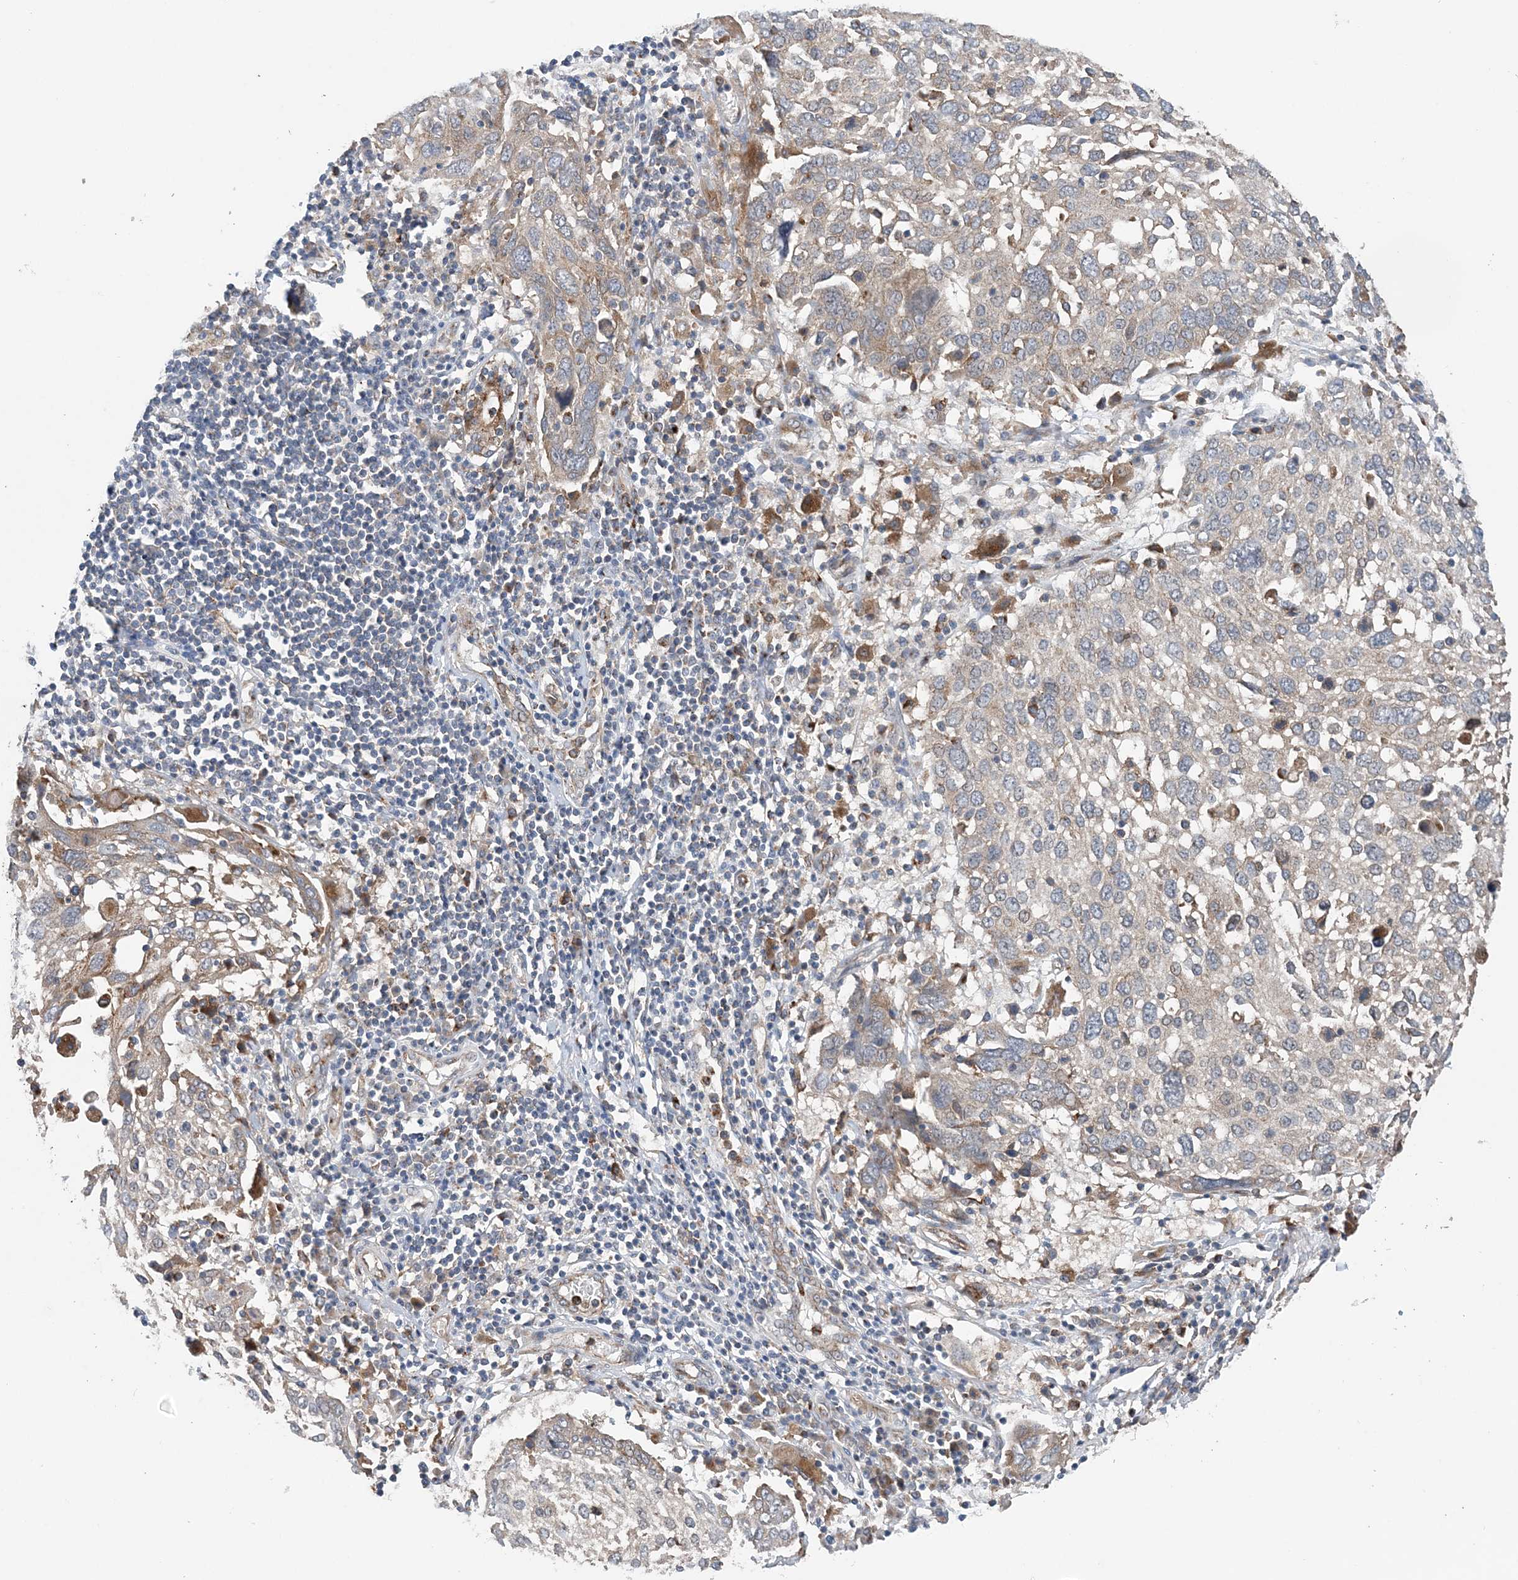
{"staining": {"intensity": "negative", "quantity": "none", "location": "none"}, "tissue": "lung cancer", "cell_type": "Tumor cells", "image_type": "cancer", "snomed": [{"axis": "morphology", "description": "Squamous cell carcinoma, NOS"}, {"axis": "topography", "description": "Lung"}], "caption": "Tumor cells show no significant expression in lung squamous cell carcinoma.", "gene": "PTTG1IP", "patient": {"sex": "male", "age": 65}}